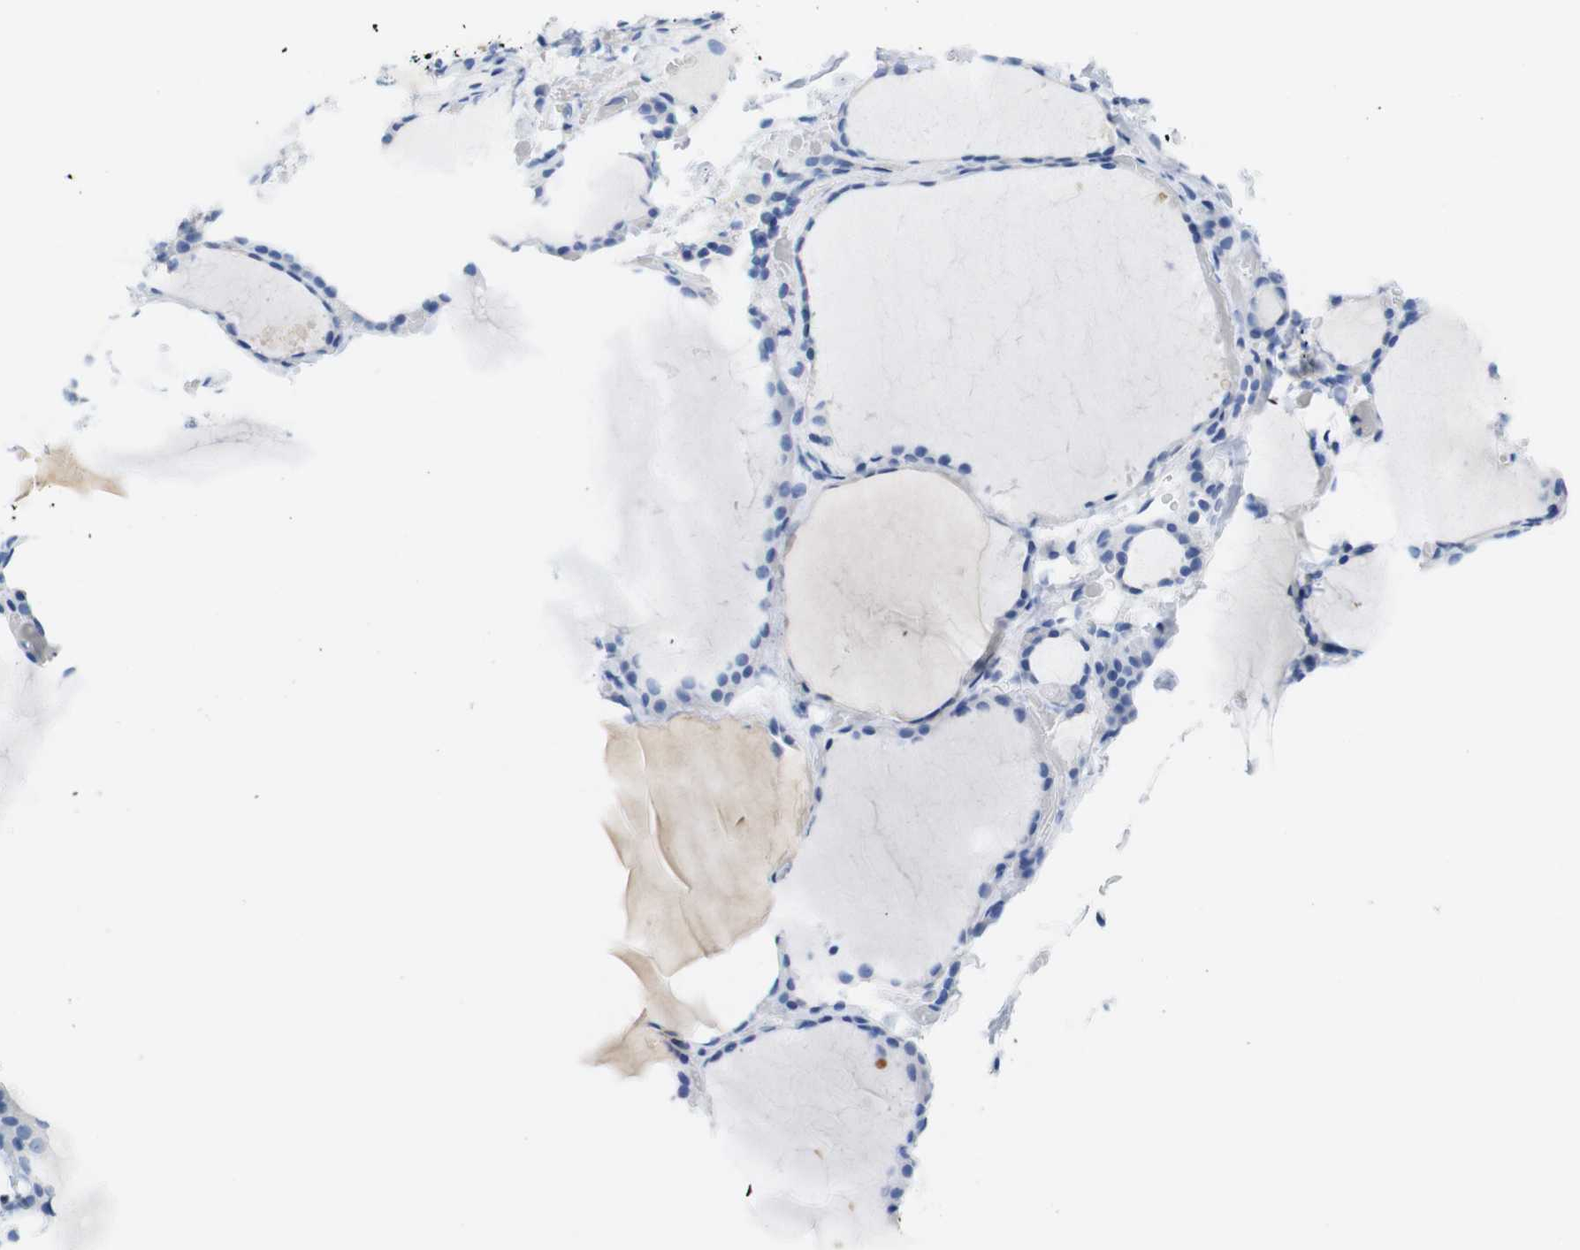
{"staining": {"intensity": "negative", "quantity": "none", "location": "none"}, "tissue": "thyroid gland", "cell_type": "Glandular cells", "image_type": "normal", "snomed": [{"axis": "morphology", "description": "Normal tissue, NOS"}, {"axis": "topography", "description": "Thyroid gland"}], "caption": "High power microscopy photomicrograph of an IHC histopathology image of normal thyroid gland, revealing no significant positivity in glandular cells.", "gene": "LAG3", "patient": {"sex": "female", "age": 22}}